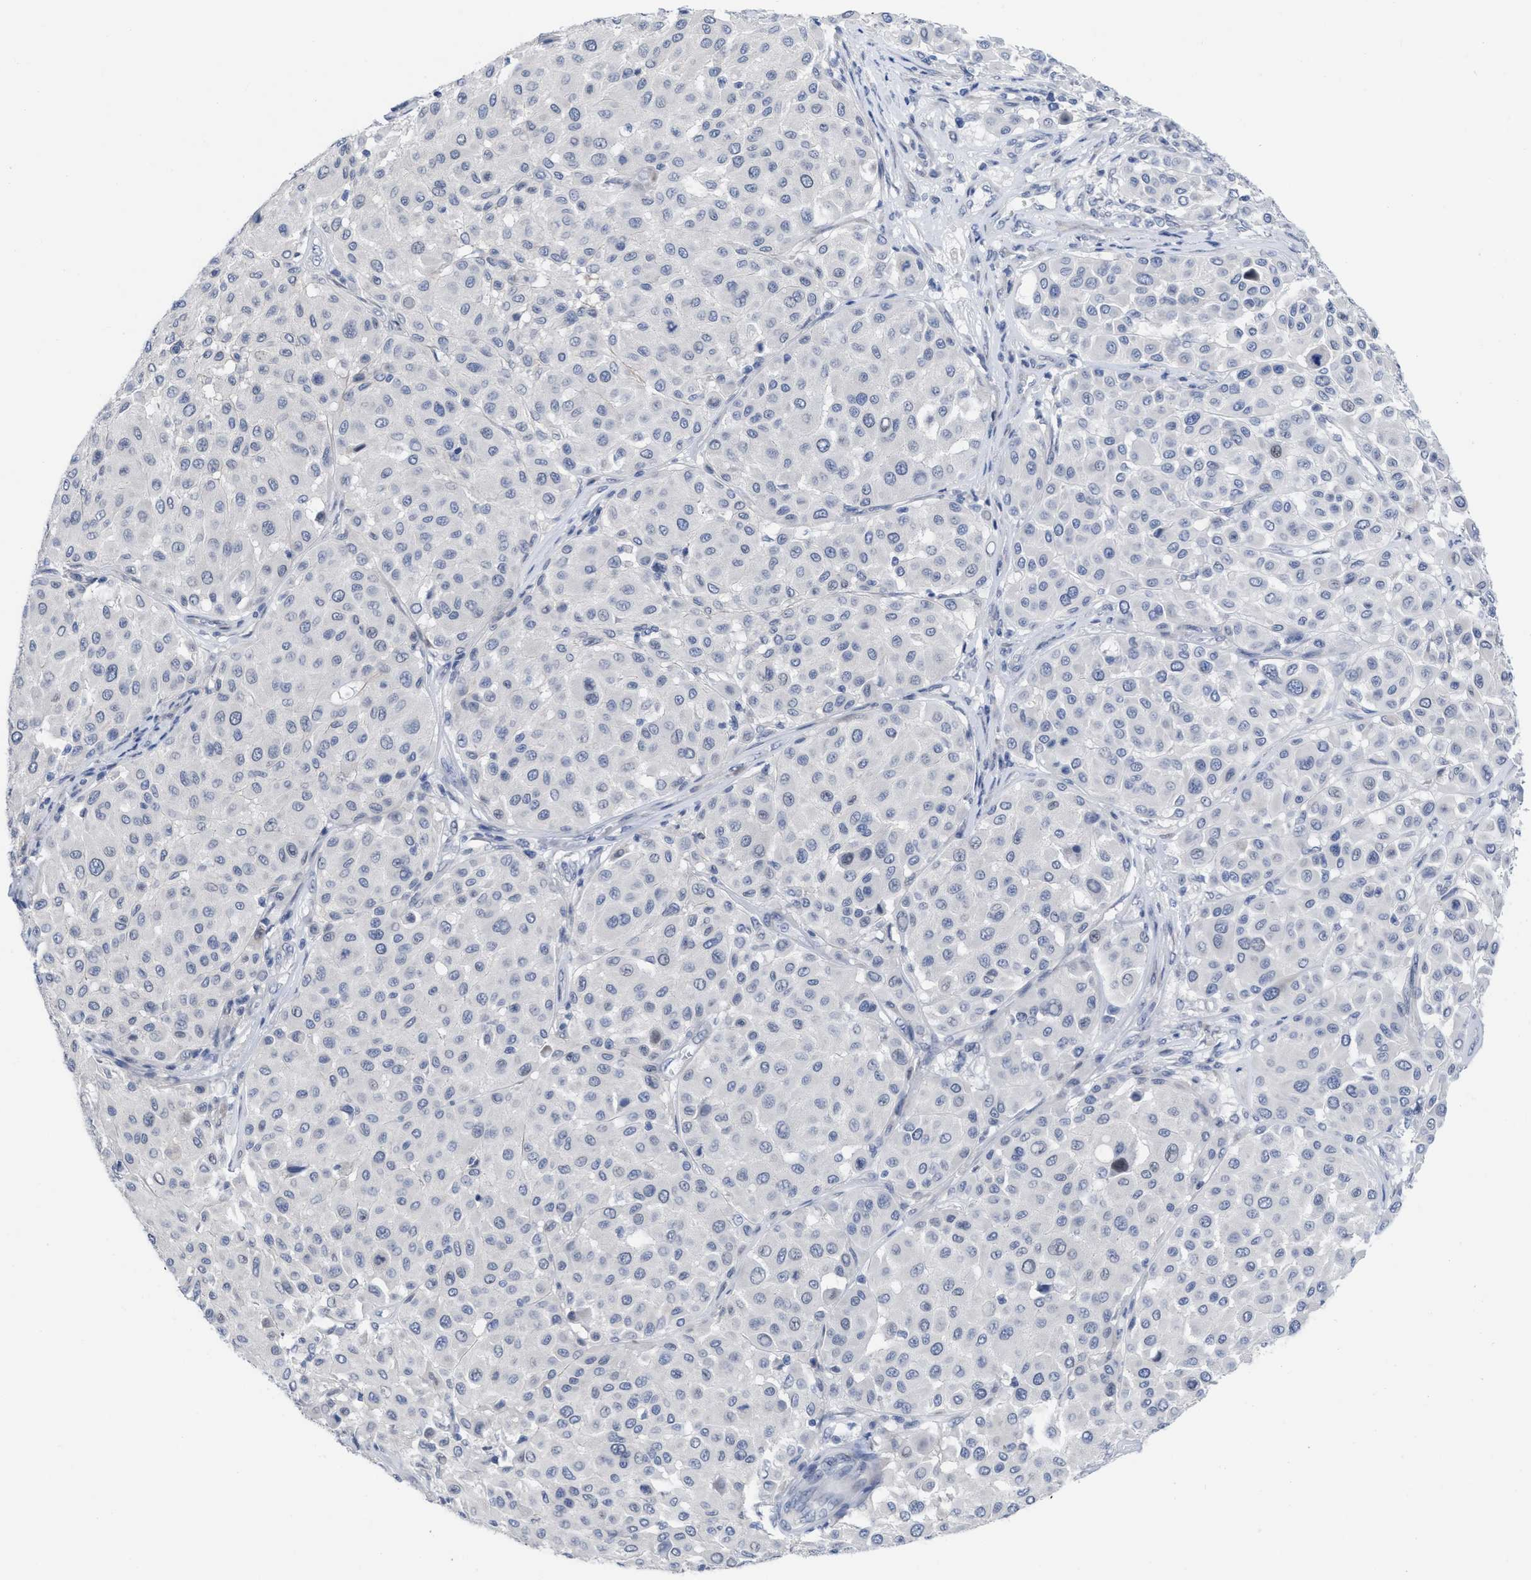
{"staining": {"intensity": "negative", "quantity": "none", "location": "none"}, "tissue": "melanoma", "cell_type": "Tumor cells", "image_type": "cancer", "snomed": [{"axis": "morphology", "description": "Malignant melanoma, Metastatic site"}, {"axis": "topography", "description": "Soft tissue"}], "caption": "Tumor cells are negative for protein expression in human melanoma.", "gene": "ACKR1", "patient": {"sex": "male", "age": 41}}